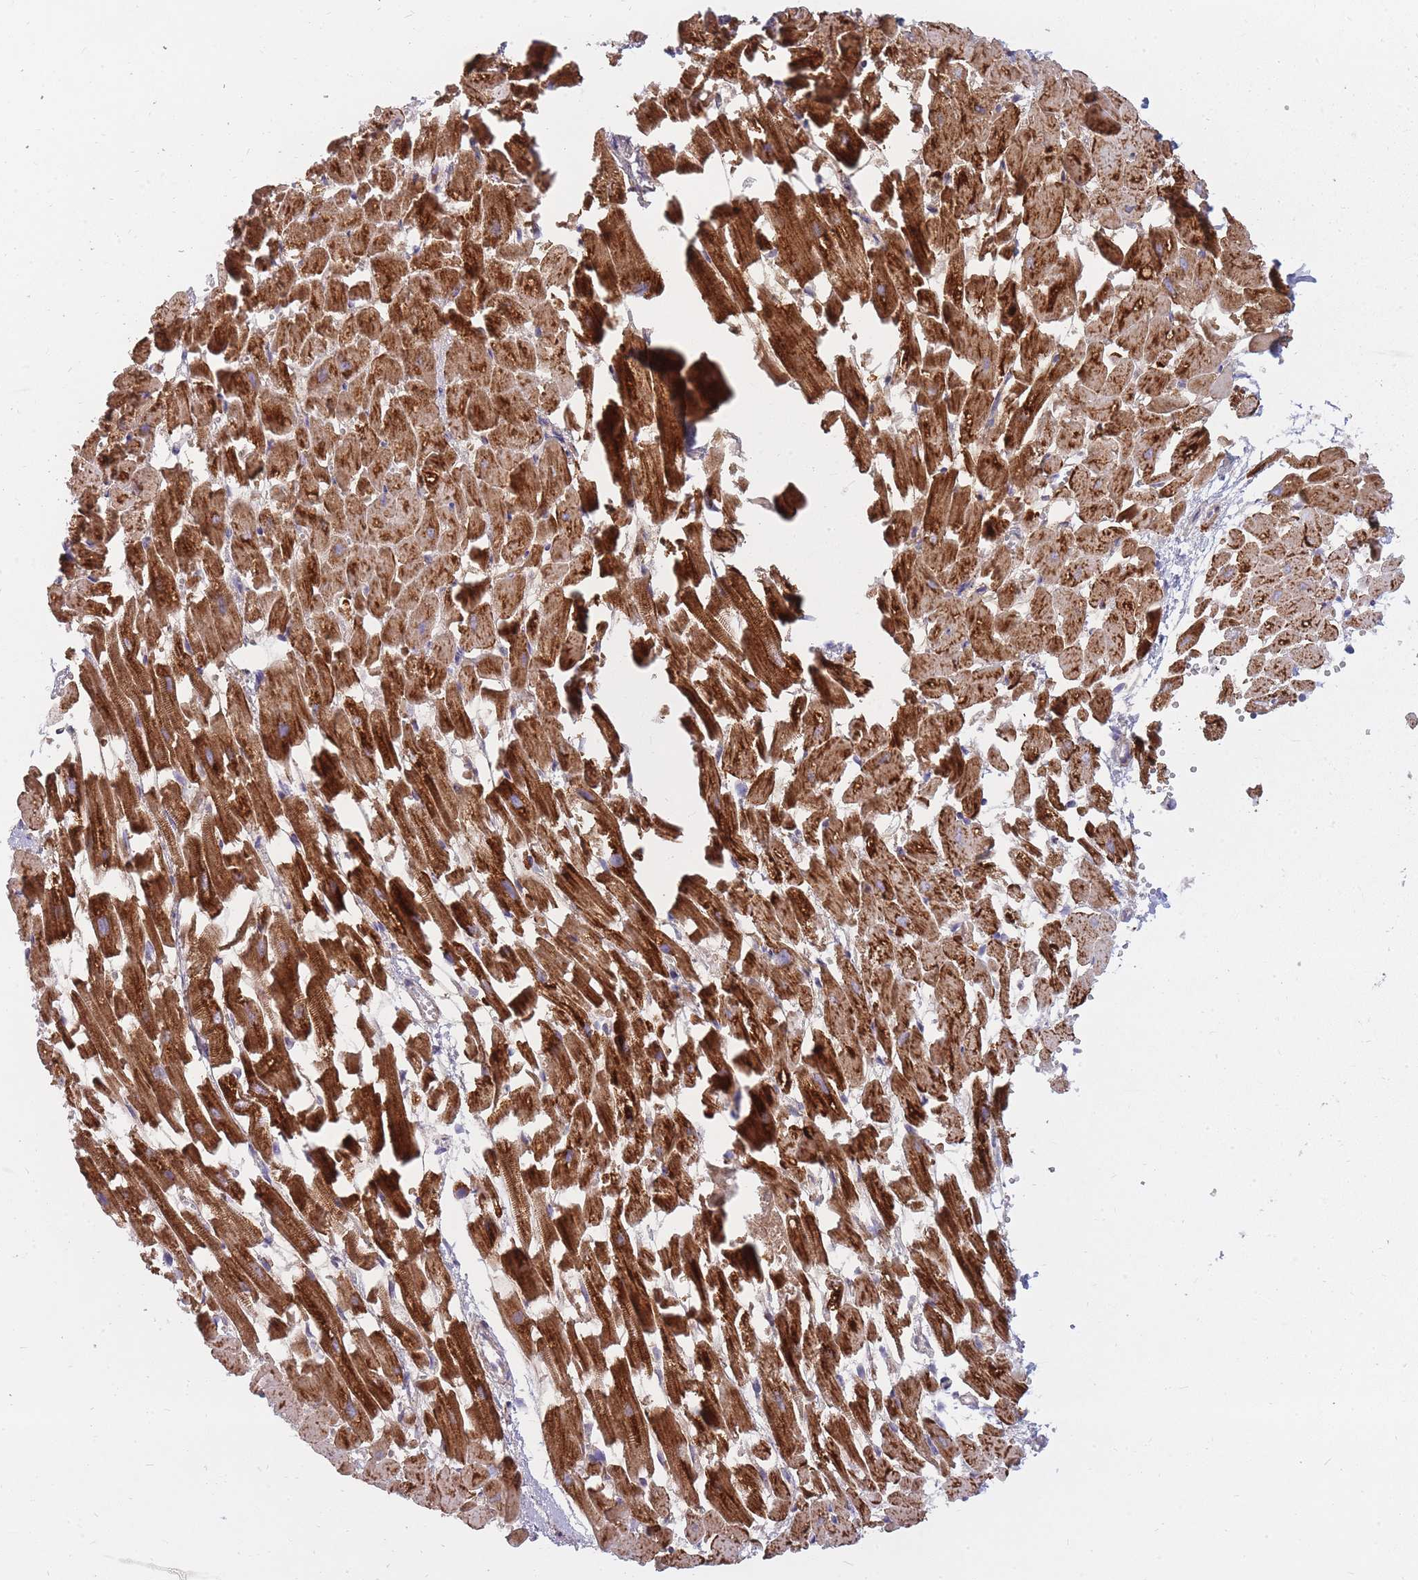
{"staining": {"intensity": "strong", "quantity": ">75%", "location": "cytoplasmic/membranous"}, "tissue": "heart muscle", "cell_type": "Cardiomyocytes", "image_type": "normal", "snomed": [{"axis": "morphology", "description": "Normal tissue, NOS"}, {"axis": "topography", "description": "Heart"}], "caption": "A high amount of strong cytoplasmic/membranous staining is appreciated in about >75% of cardiomyocytes in benign heart muscle.", "gene": "ALKBH4", "patient": {"sex": "female", "age": 64}}